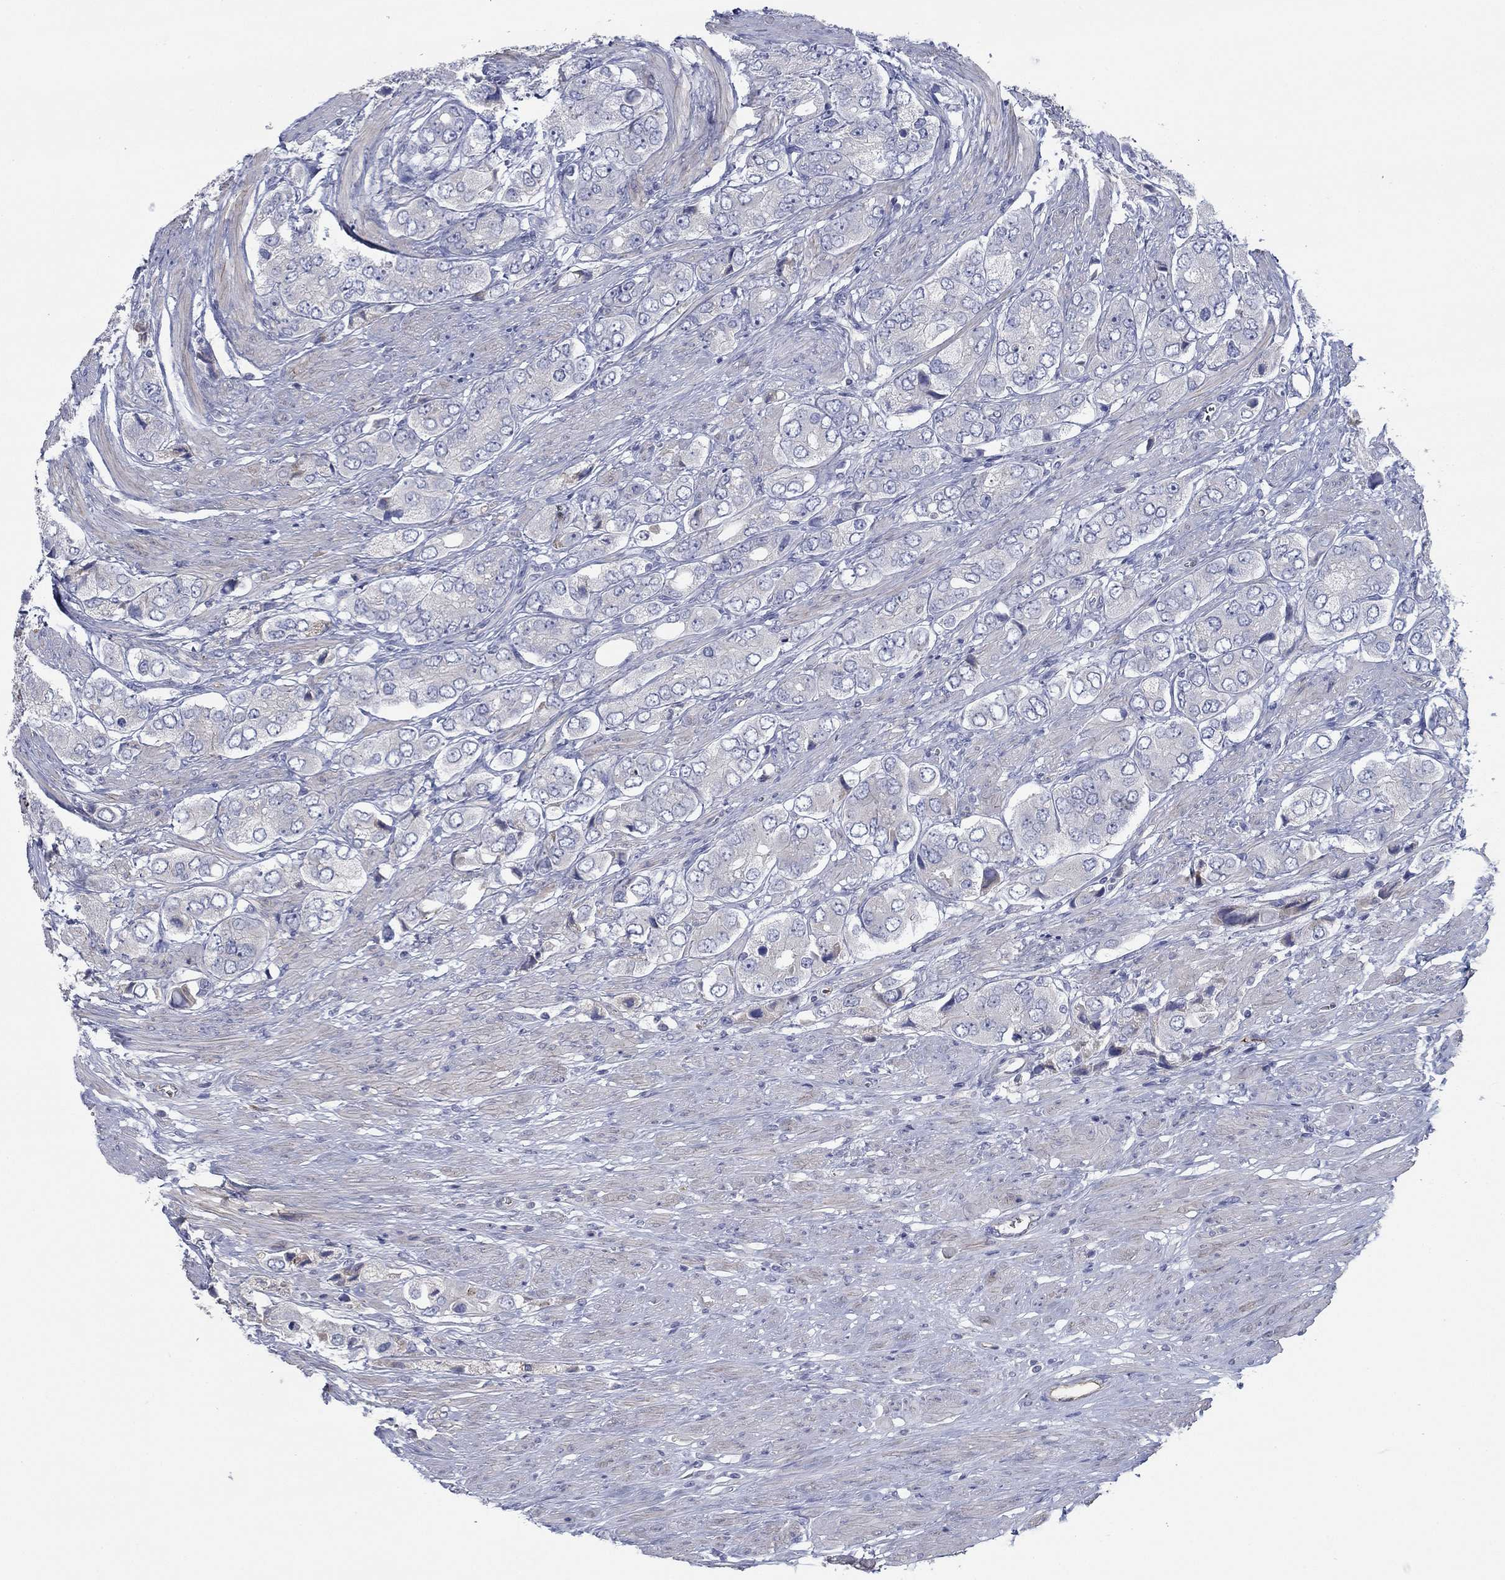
{"staining": {"intensity": "negative", "quantity": "none", "location": "none"}, "tissue": "prostate cancer", "cell_type": "Tumor cells", "image_type": "cancer", "snomed": [{"axis": "morphology", "description": "Adenocarcinoma, Low grade"}, {"axis": "topography", "description": "Prostate"}], "caption": "This is an IHC image of human low-grade adenocarcinoma (prostate). There is no staining in tumor cells.", "gene": "APOC3", "patient": {"sex": "male", "age": 69}}